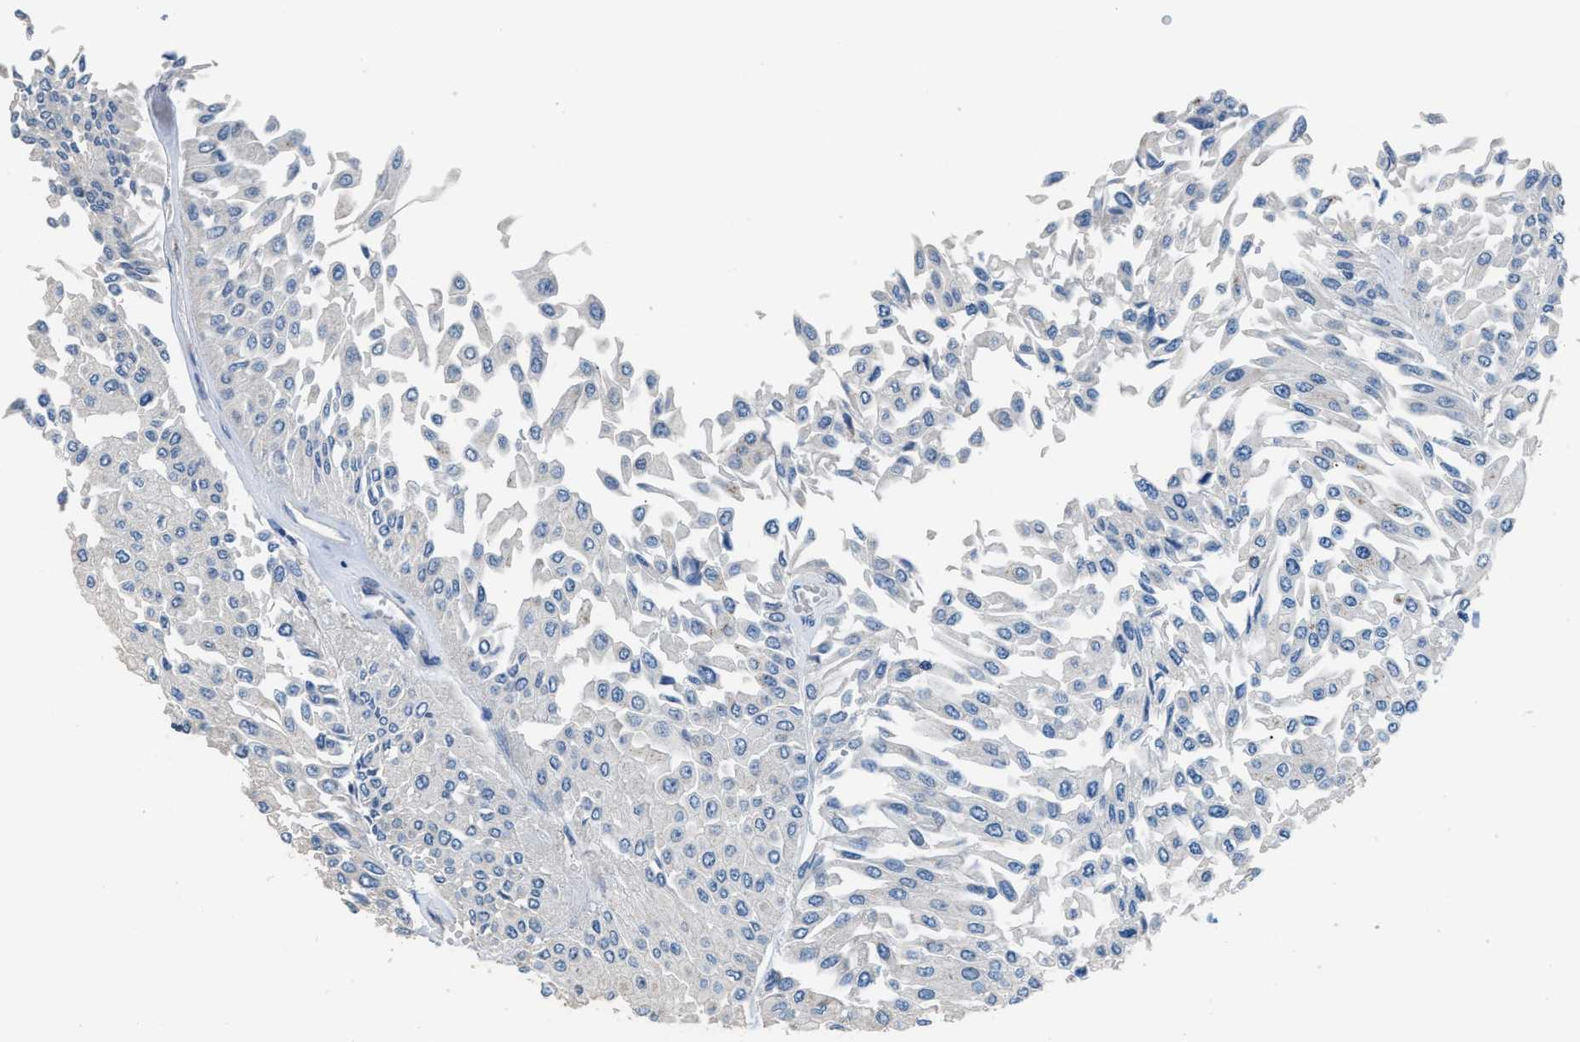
{"staining": {"intensity": "negative", "quantity": "none", "location": "none"}, "tissue": "urothelial cancer", "cell_type": "Tumor cells", "image_type": "cancer", "snomed": [{"axis": "morphology", "description": "Urothelial carcinoma, Low grade"}, {"axis": "topography", "description": "Urinary bladder"}], "caption": "IHC of urothelial cancer exhibits no staining in tumor cells.", "gene": "GOLM1", "patient": {"sex": "male", "age": 67}}